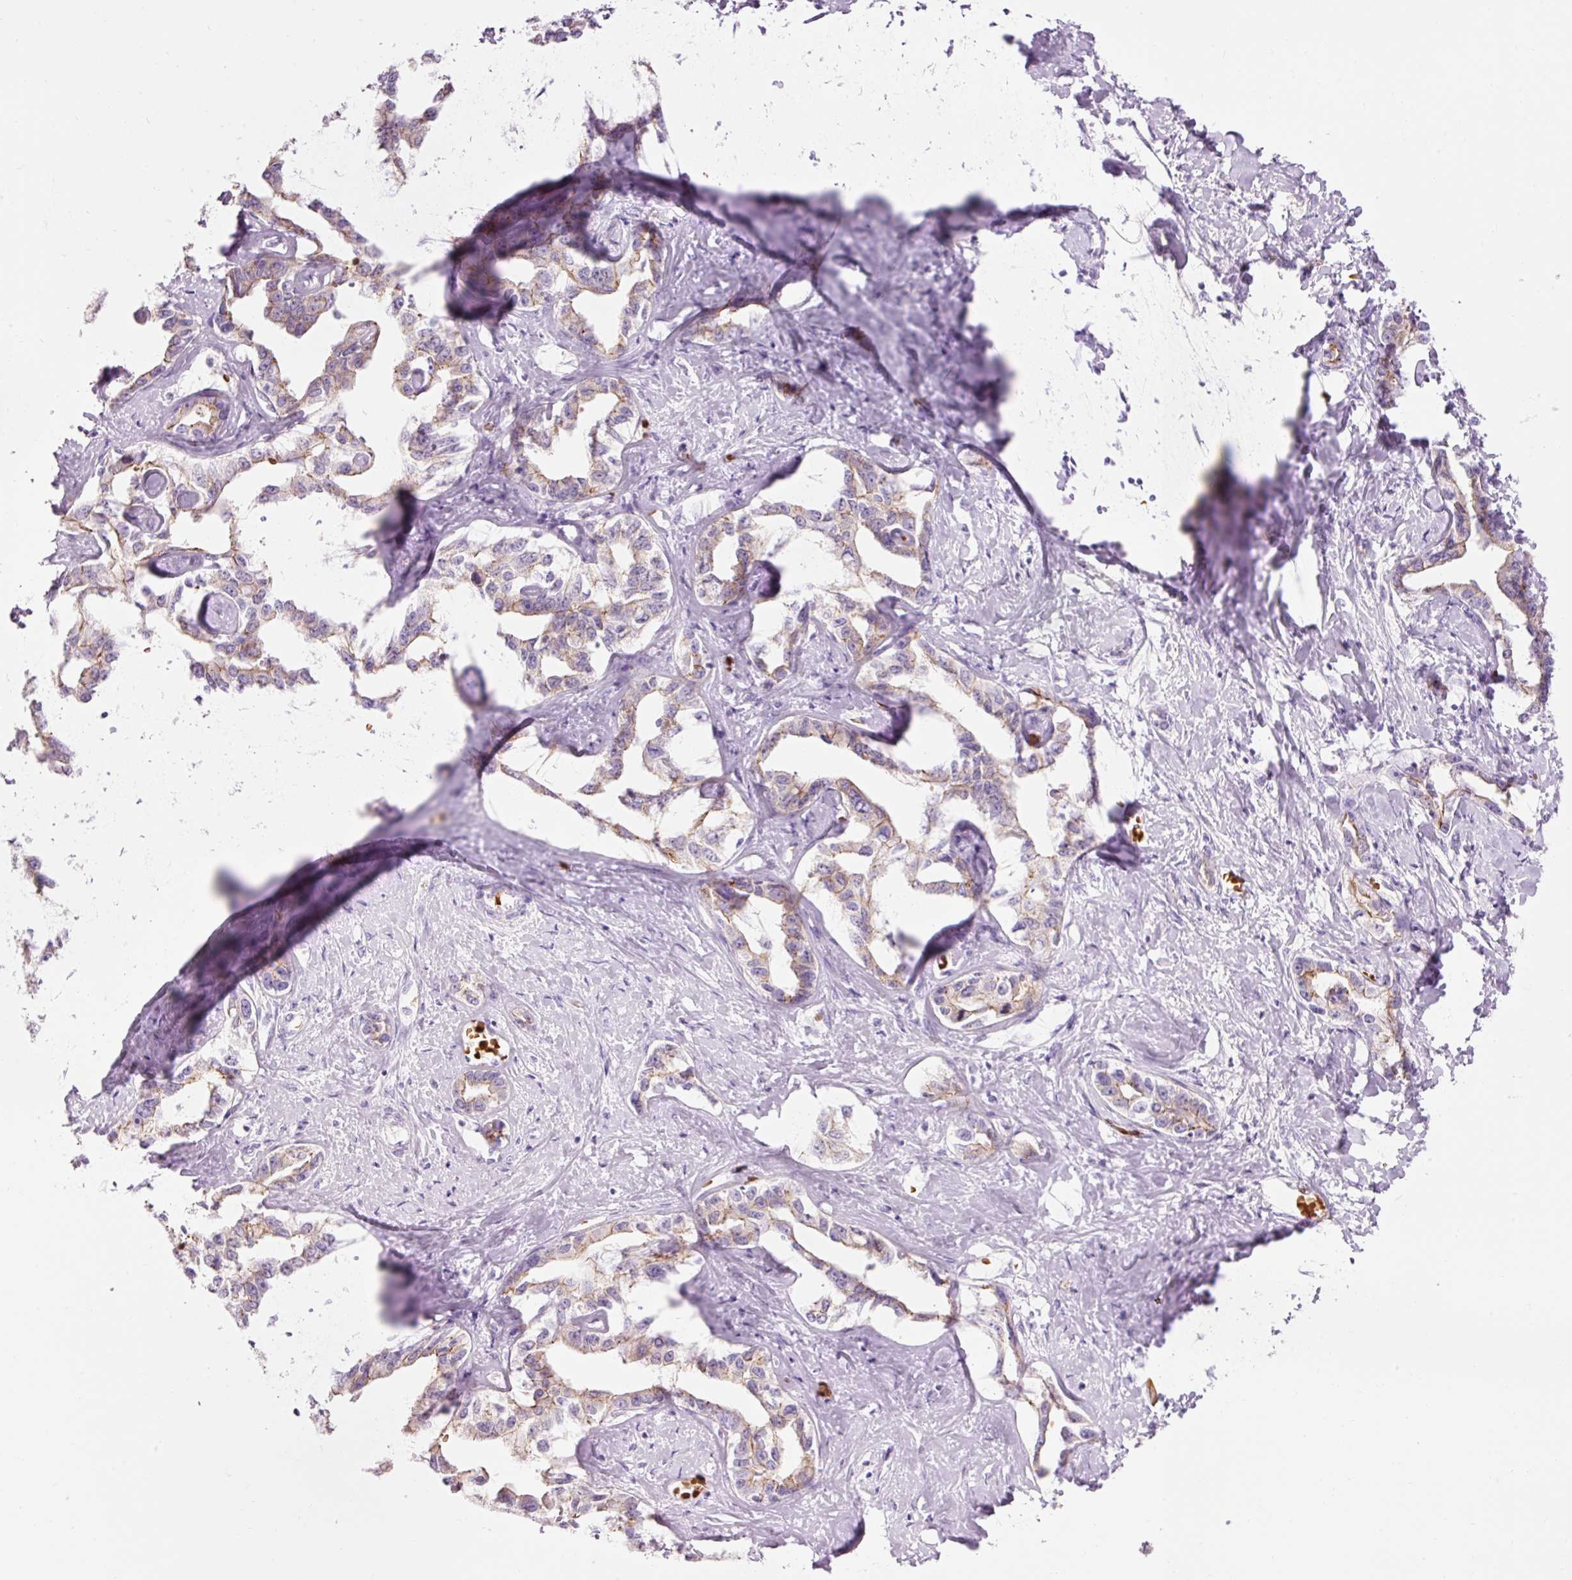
{"staining": {"intensity": "weak", "quantity": "25%-75%", "location": "cytoplasmic/membranous"}, "tissue": "liver cancer", "cell_type": "Tumor cells", "image_type": "cancer", "snomed": [{"axis": "morphology", "description": "Cholangiocarcinoma"}, {"axis": "topography", "description": "Liver"}], "caption": "A micrograph of human liver cholangiocarcinoma stained for a protein shows weak cytoplasmic/membranous brown staining in tumor cells.", "gene": "DHRS11", "patient": {"sex": "male", "age": 59}}